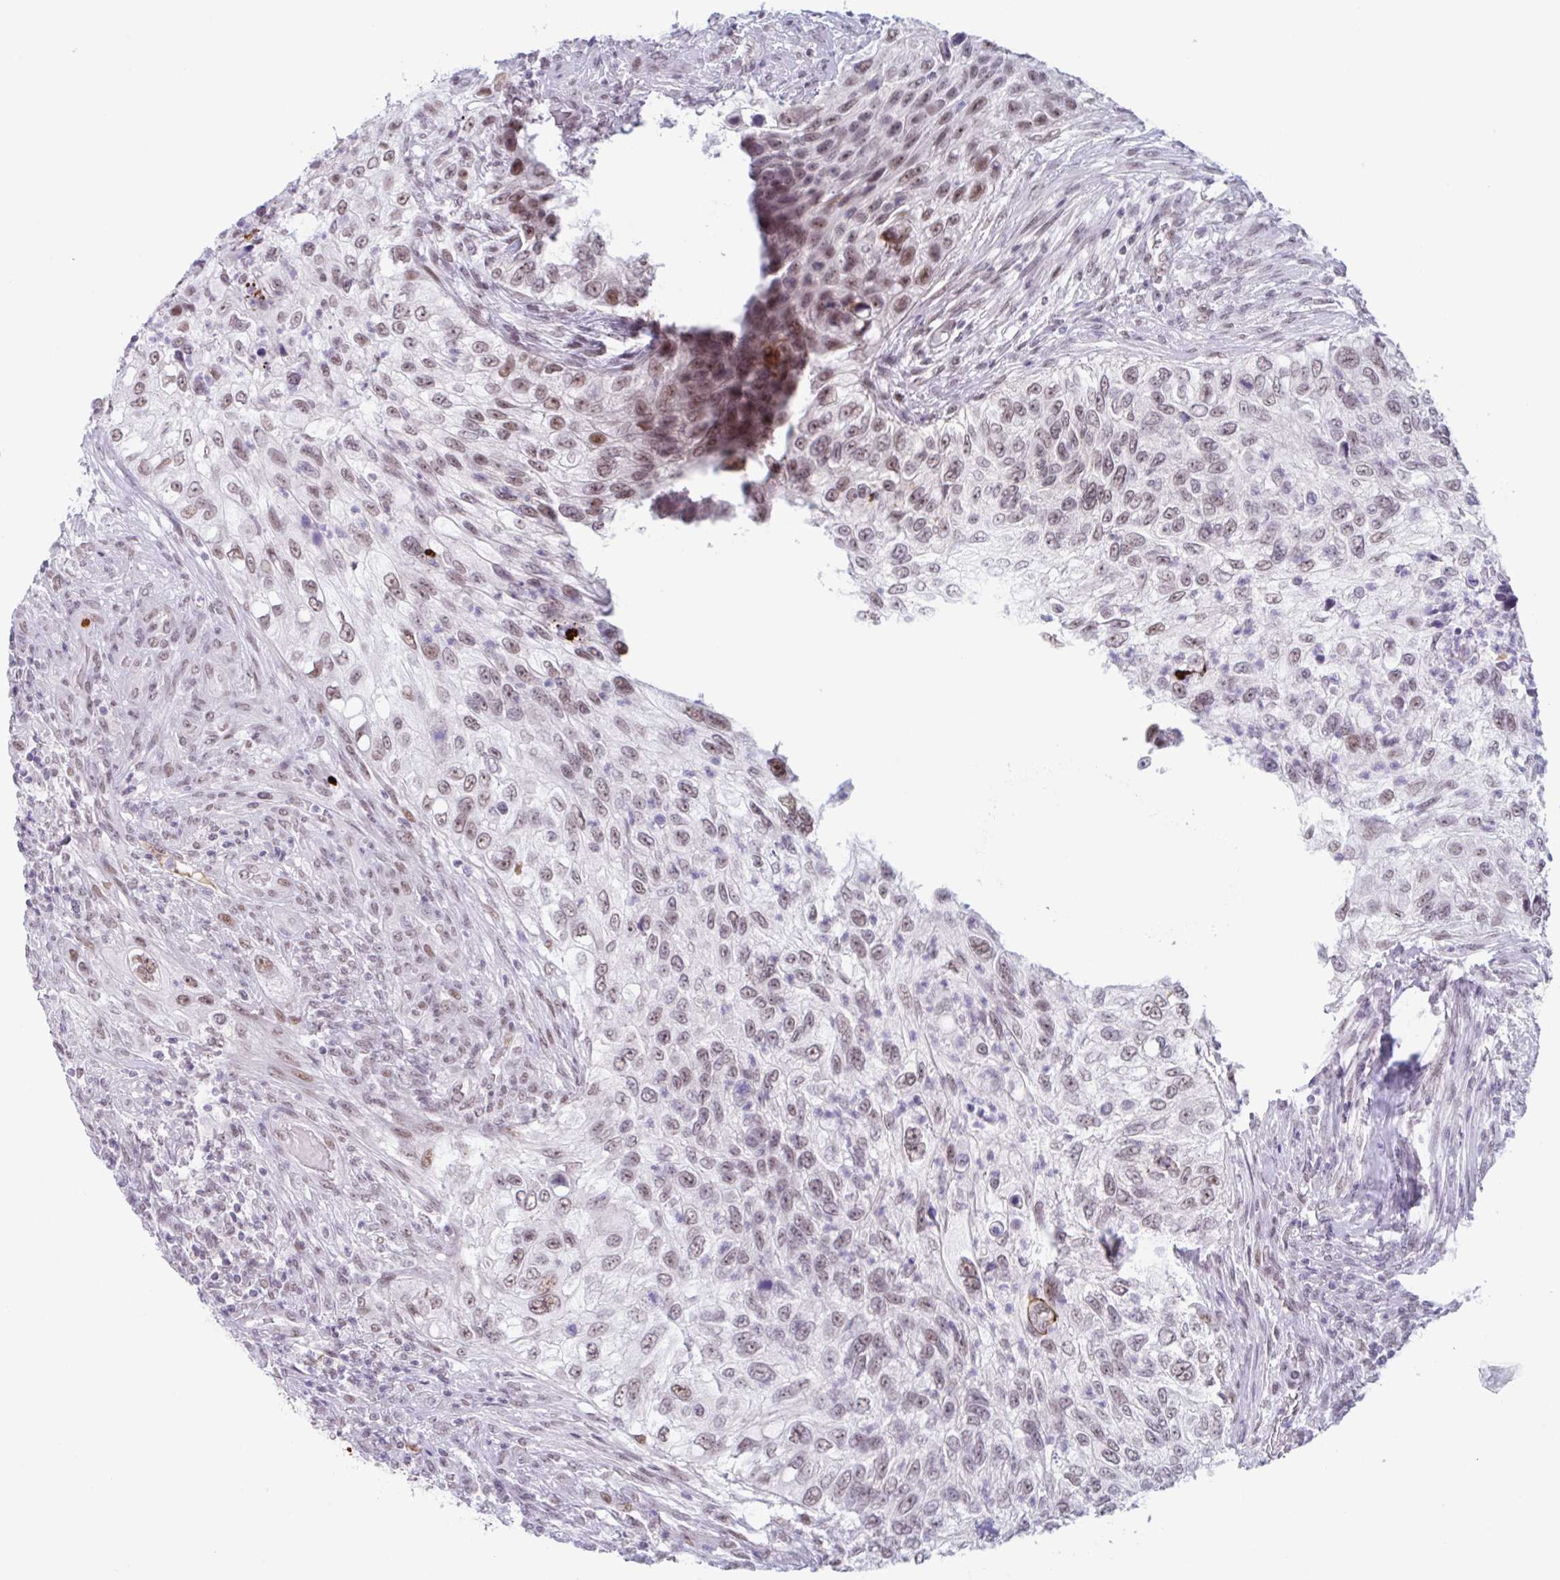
{"staining": {"intensity": "moderate", "quantity": ">75%", "location": "nuclear"}, "tissue": "urothelial cancer", "cell_type": "Tumor cells", "image_type": "cancer", "snomed": [{"axis": "morphology", "description": "Urothelial carcinoma, High grade"}, {"axis": "topography", "description": "Urinary bladder"}], "caption": "Protein staining demonstrates moderate nuclear expression in about >75% of tumor cells in urothelial cancer. (Brightfield microscopy of DAB IHC at high magnification).", "gene": "PLG", "patient": {"sex": "female", "age": 60}}